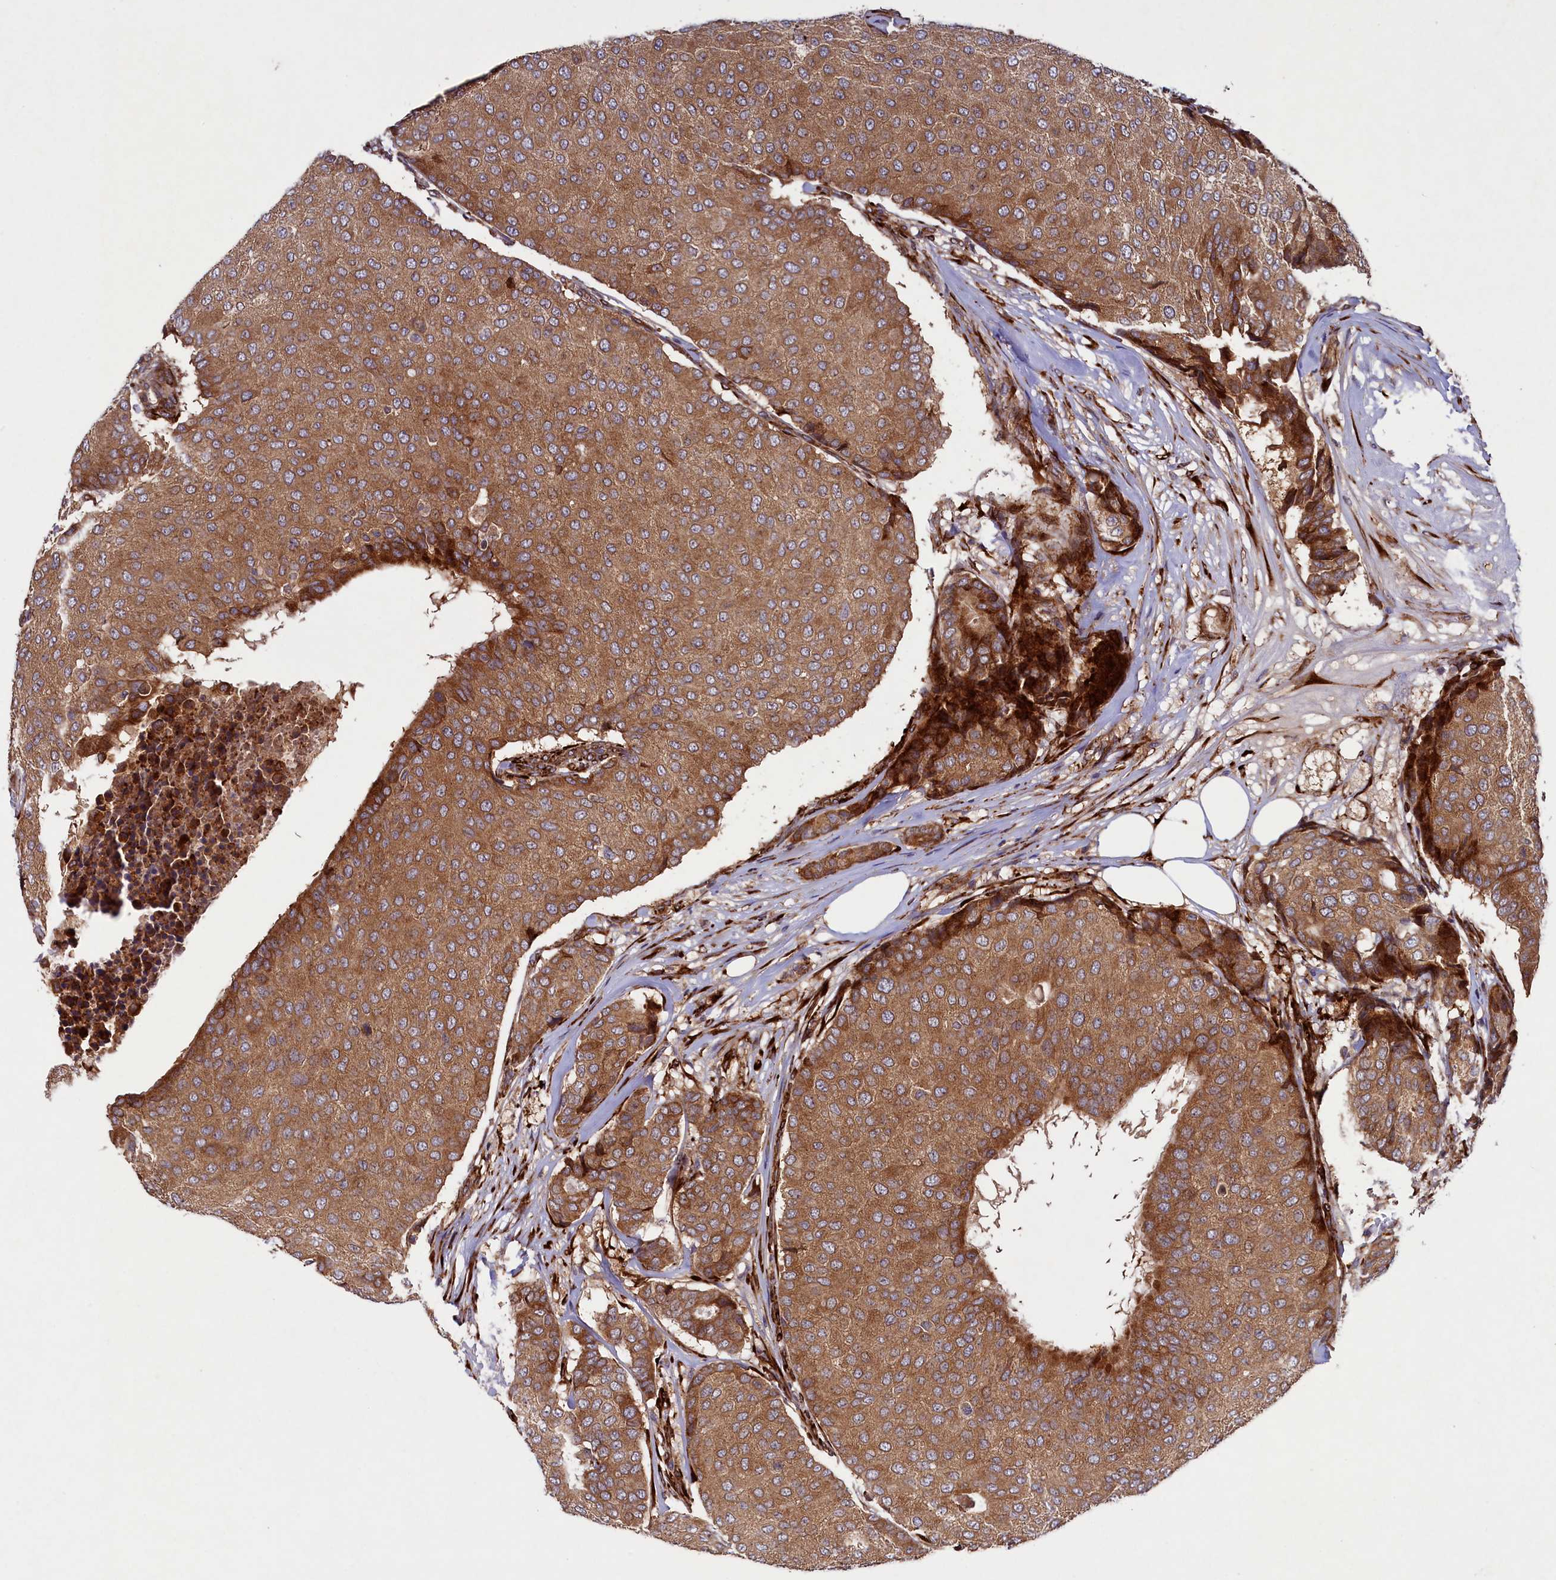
{"staining": {"intensity": "moderate", "quantity": ">75%", "location": "cytoplasmic/membranous"}, "tissue": "breast cancer", "cell_type": "Tumor cells", "image_type": "cancer", "snomed": [{"axis": "morphology", "description": "Duct carcinoma"}, {"axis": "topography", "description": "Breast"}], "caption": "Breast cancer stained for a protein demonstrates moderate cytoplasmic/membranous positivity in tumor cells.", "gene": "ARRDC4", "patient": {"sex": "female", "age": 75}}